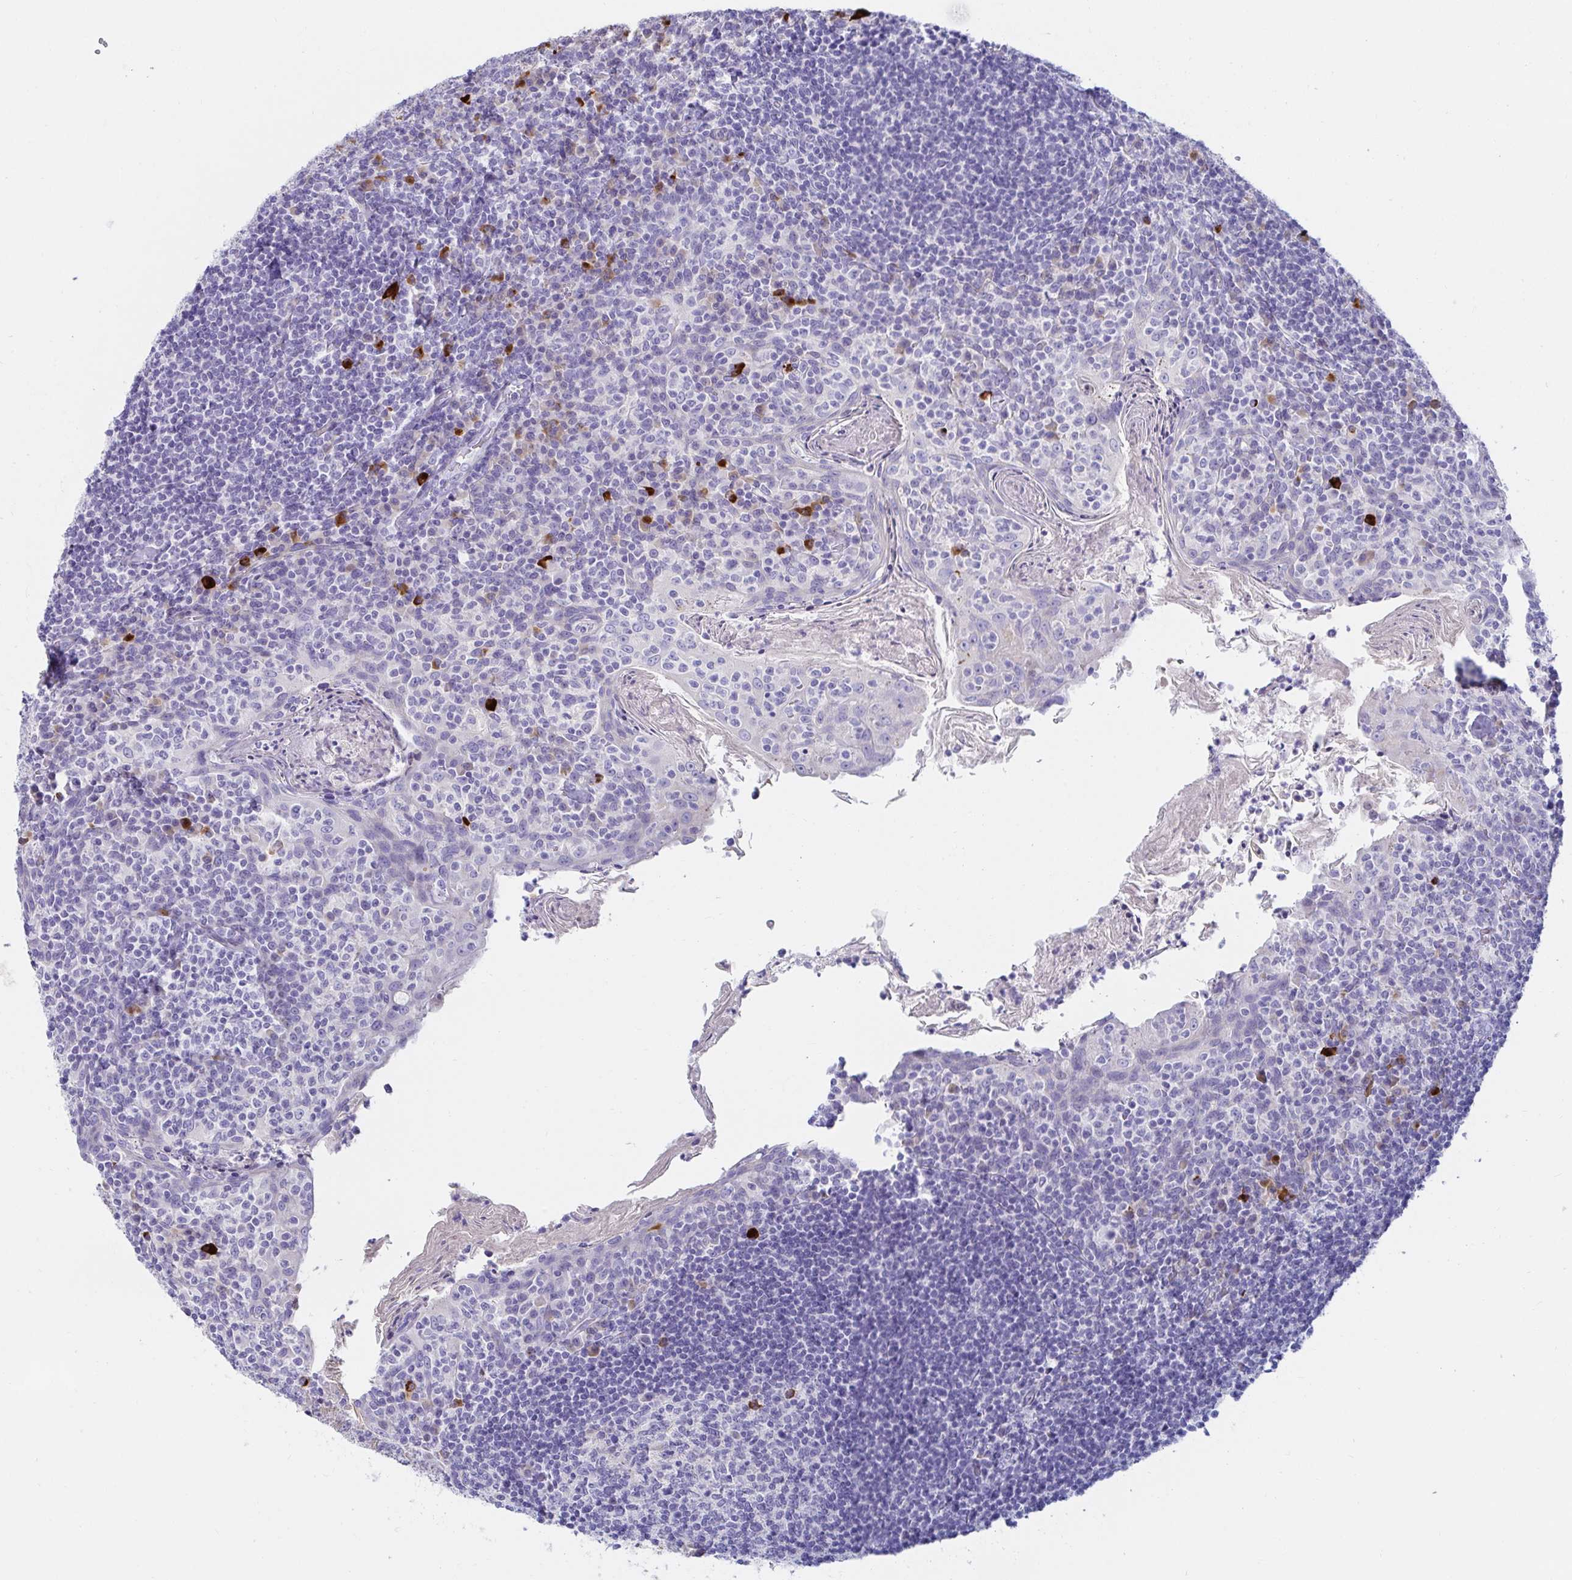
{"staining": {"intensity": "negative", "quantity": "none", "location": "none"}, "tissue": "tonsil", "cell_type": "Germinal center cells", "image_type": "normal", "snomed": [{"axis": "morphology", "description": "Normal tissue, NOS"}, {"axis": "topography", "description": "Tonsil"}], "caption": "There is no significant staining in germinal center cells of tonsil. (Immunohistochemistry, brightfield microscopy, high magnification).", "gene": "C4orf17", "patient": {"sex": "female", "age": 10}}